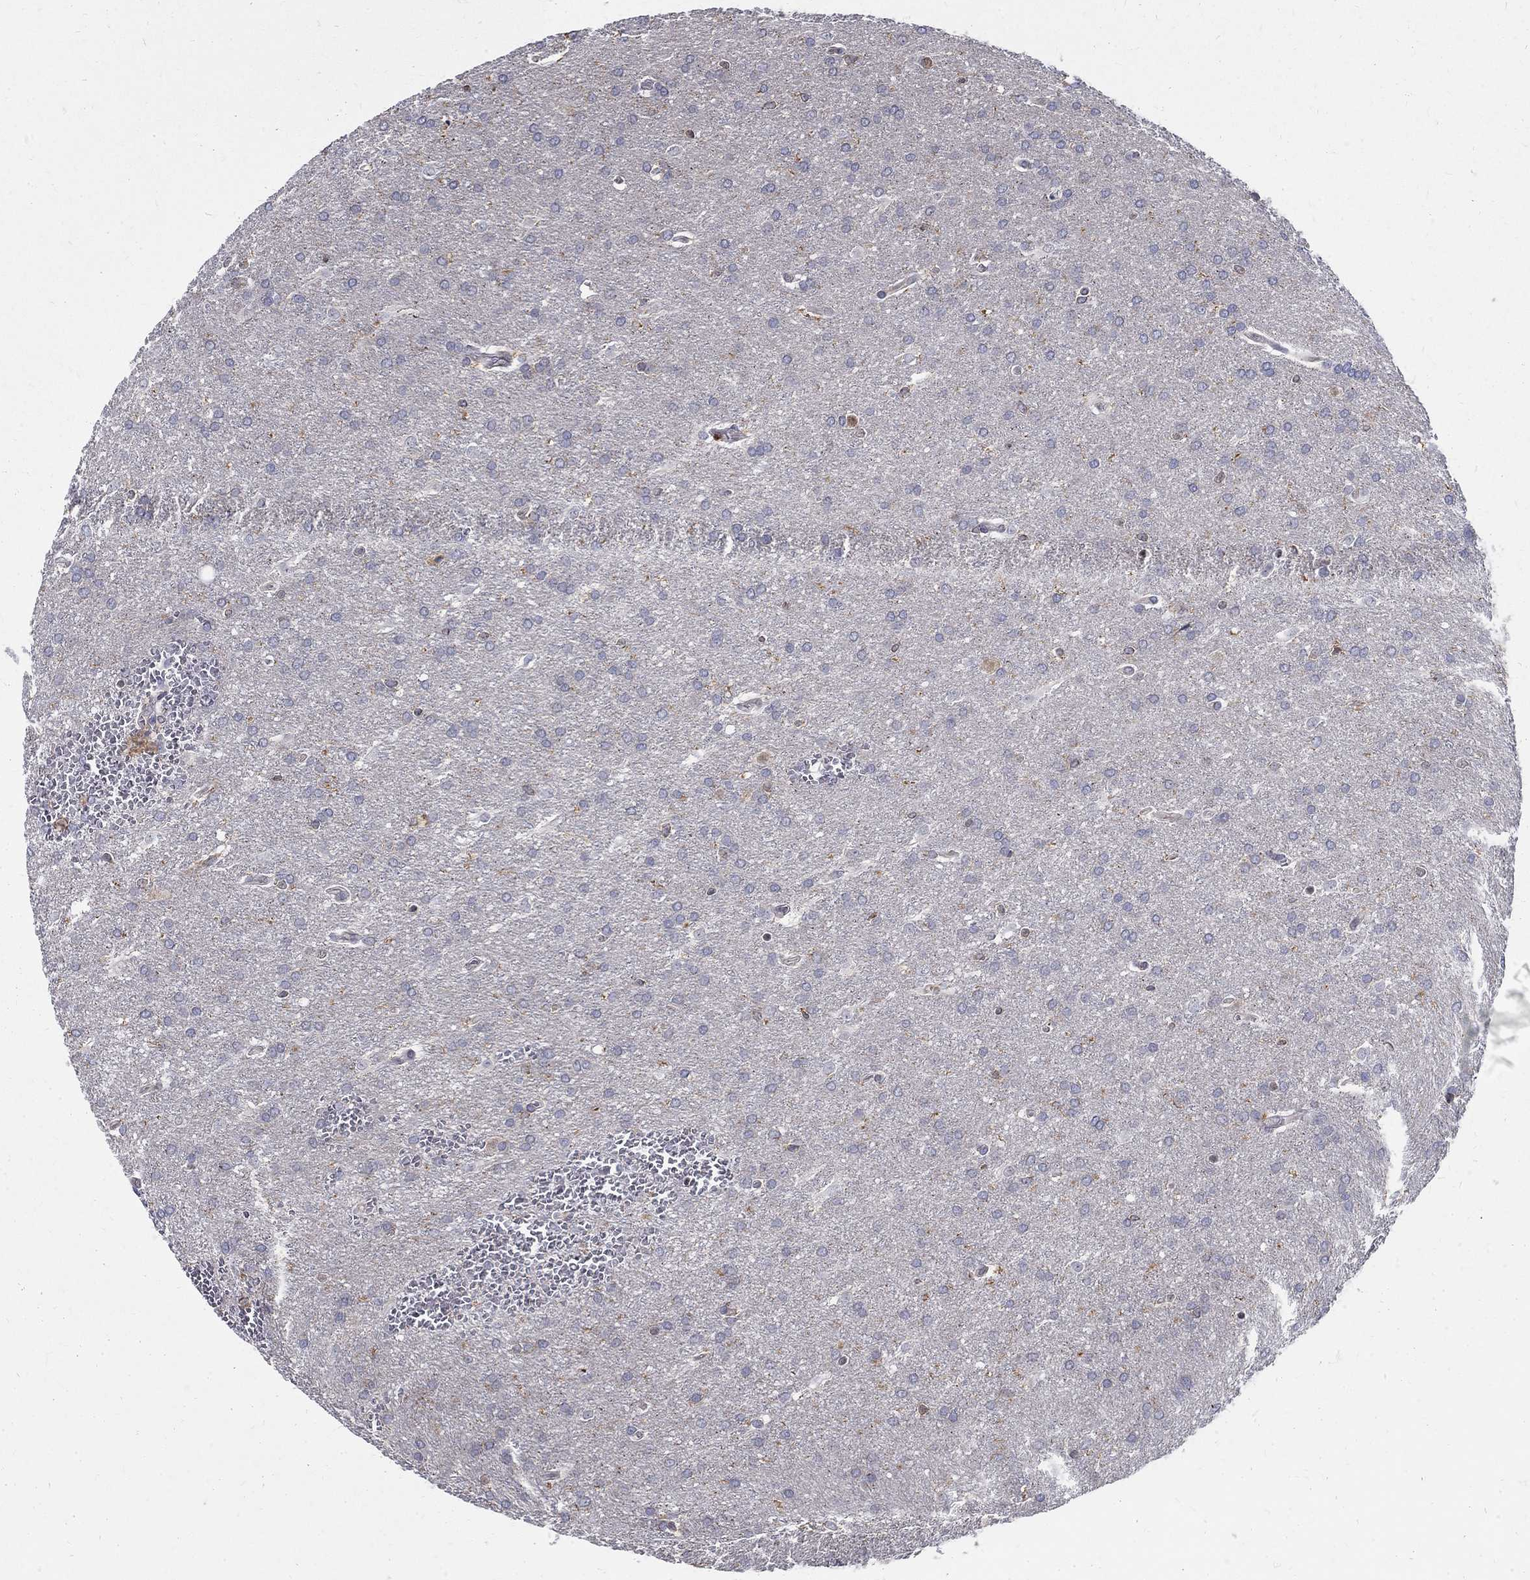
{"staining": {"intensity": "negative", "quantity": "none", "location": "none"}, "tissue": "glioma", "cell_type": "Tumor cells", "image_type": "cancer", "snomed": [{"axis": "morphology", "description": "Glioma, malignant, Low grade"}, {"axis": "topography", "description": "Brain"}], "caption": "Glioma was stained to show a protein in brown. There is no significant positivity in tumor cells.", "gene": "AGAP2", "patient": {"sex": "female", "age": 32}}